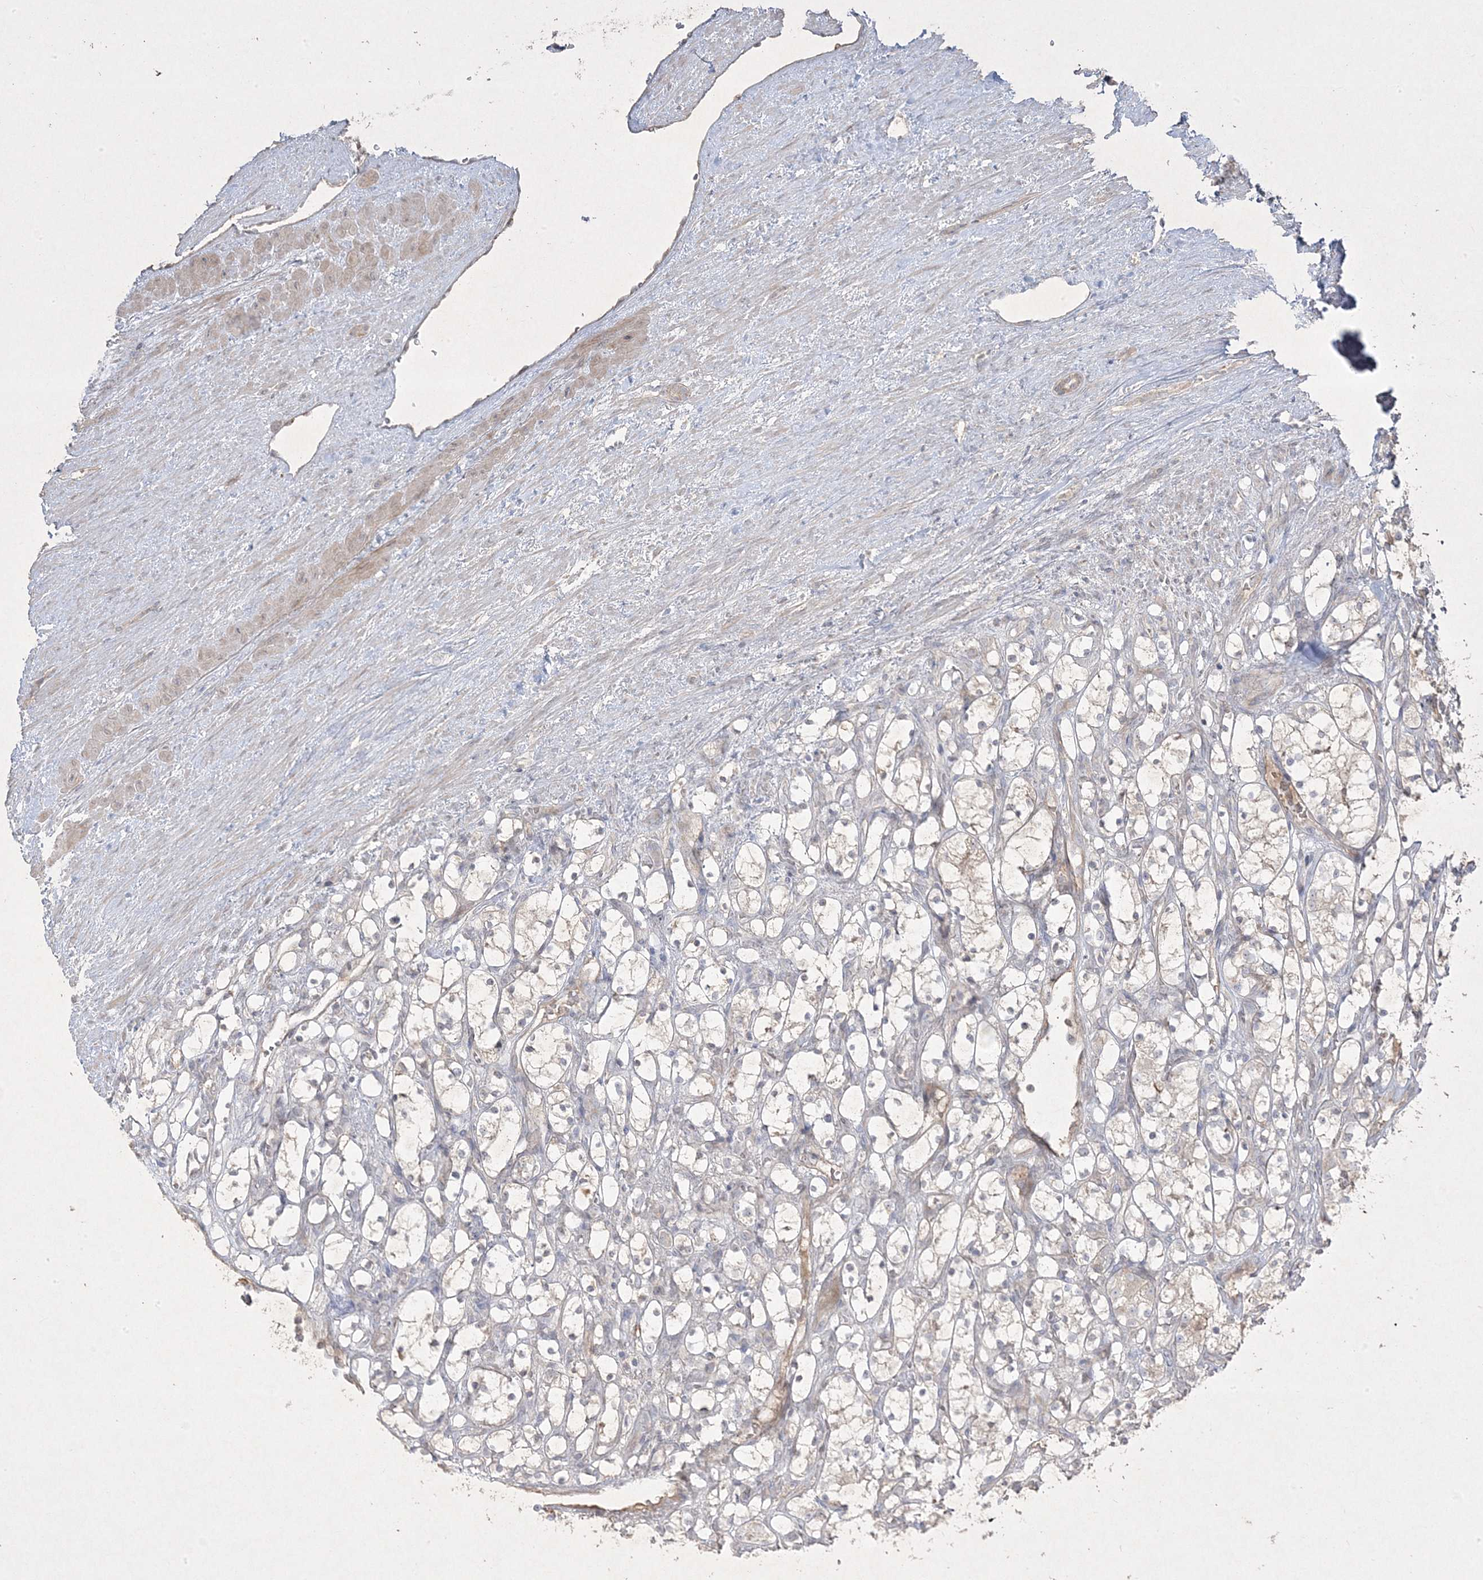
{"staining": {"intensity": "weak", "quantity": "<25%", "location": "cytoplasmic/membranous"}, "tissue": "renal cancer", "cell_type": "Tumor cells", "image_type": "cancer", "snomed": [{"axis": "morphology", "description": "Adenocarcinoma, NOS"}, {"axis": "topography", "description": "Kidney"}], "caption": "DAB immunohistochemical staining of human renal adenocarcinoma demonstrates no significant positivity in tumor cells. Nuclei are stained in blue.", "gene": "RGL4", "patient": {"sex": "female", "age": 69}}